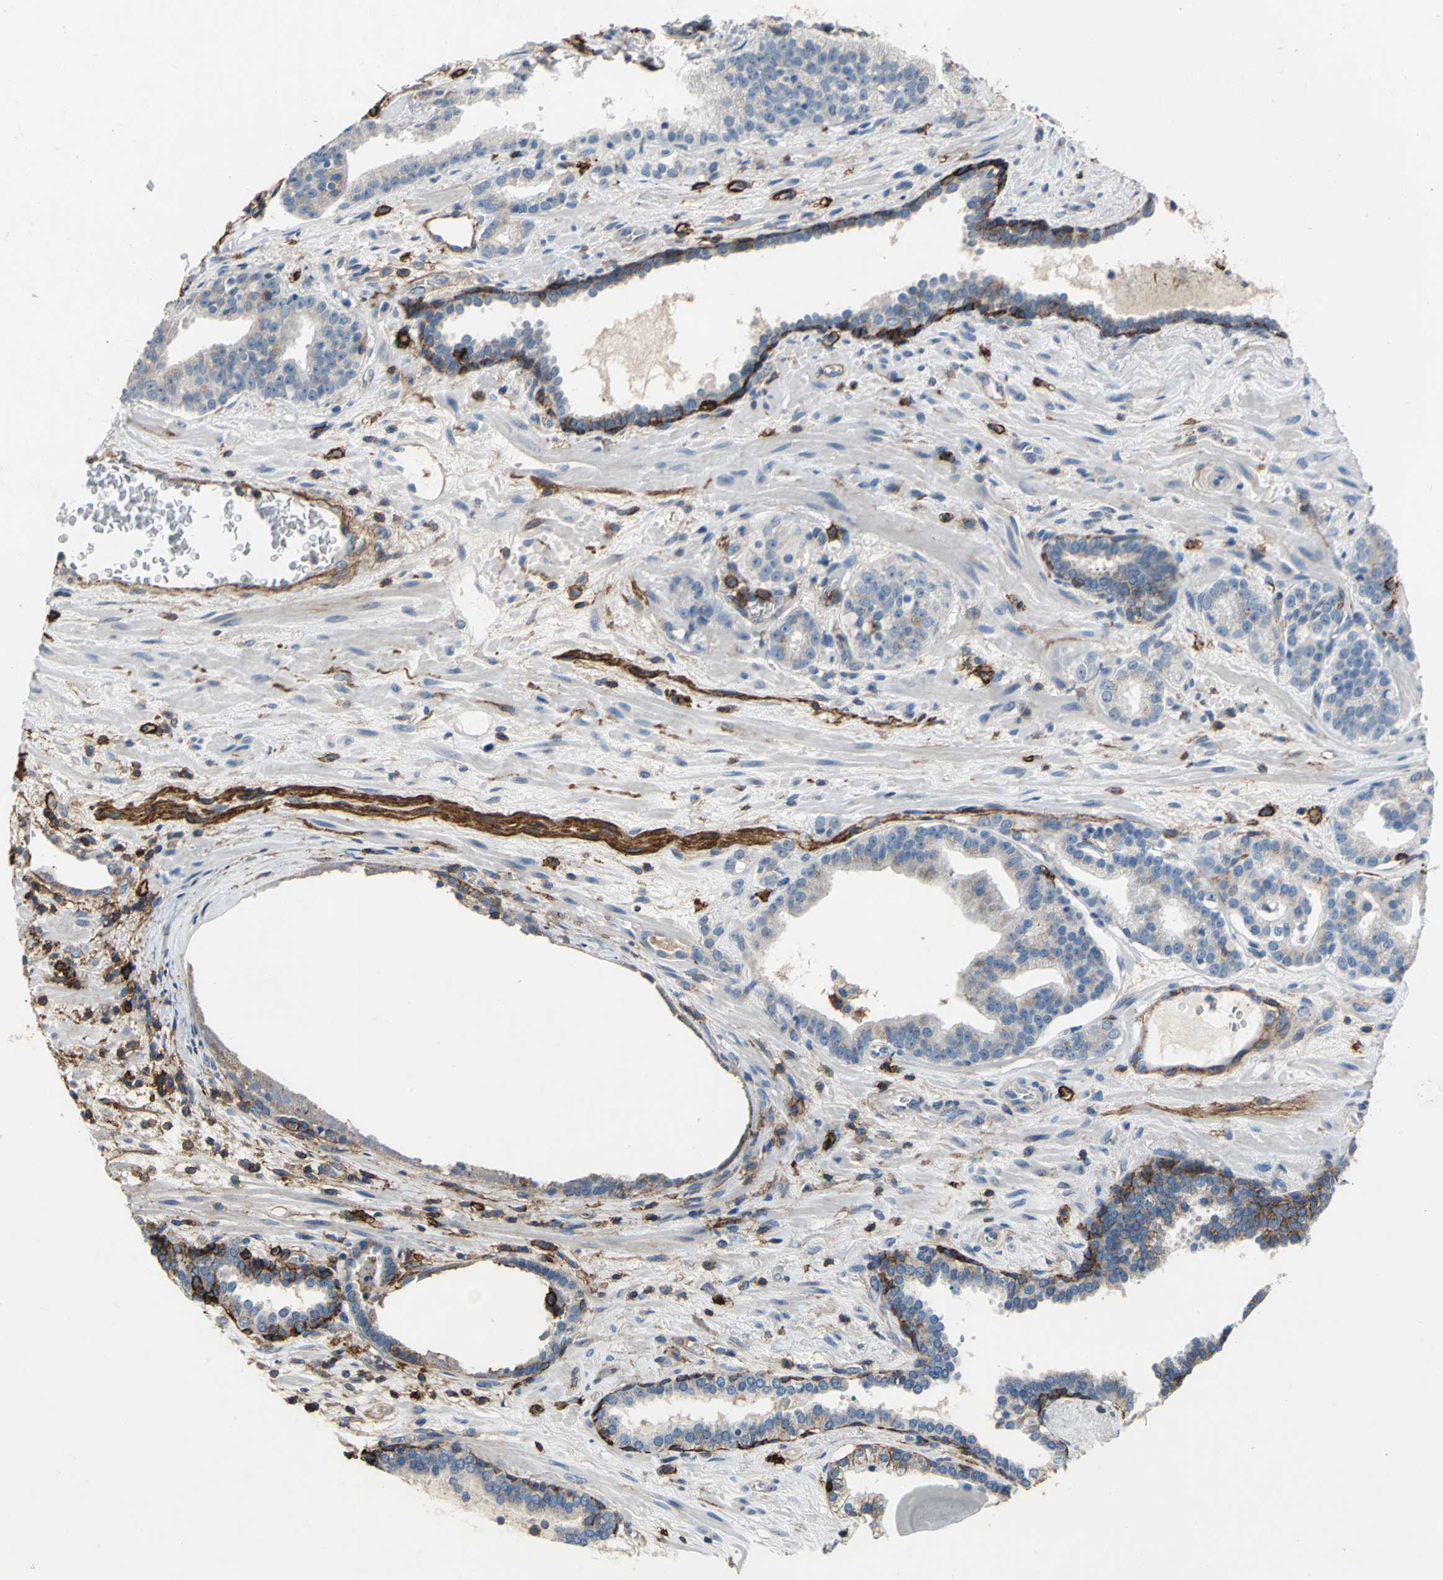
{"staining": {"intensity": "weak", "quantity": "<25%", "location": "cytoplasmic/membranous"}, "tissue": "prostate cancer", "cell_type": "Tumor cells", "image_type": "cancer", "snomed": [{"axis": "morphology", "description": "Adenocarcinoma, Low grade"}, {"axis": "topography", "description": "Prostate"}], "caption": "A high-resolution micrograph shows IHC staining of prostate low-grade adenocarcinoma, which displays no significant positivity in tumor cells.", "gene": "CD44", "patient": {"sex": "male", "age": 63}}